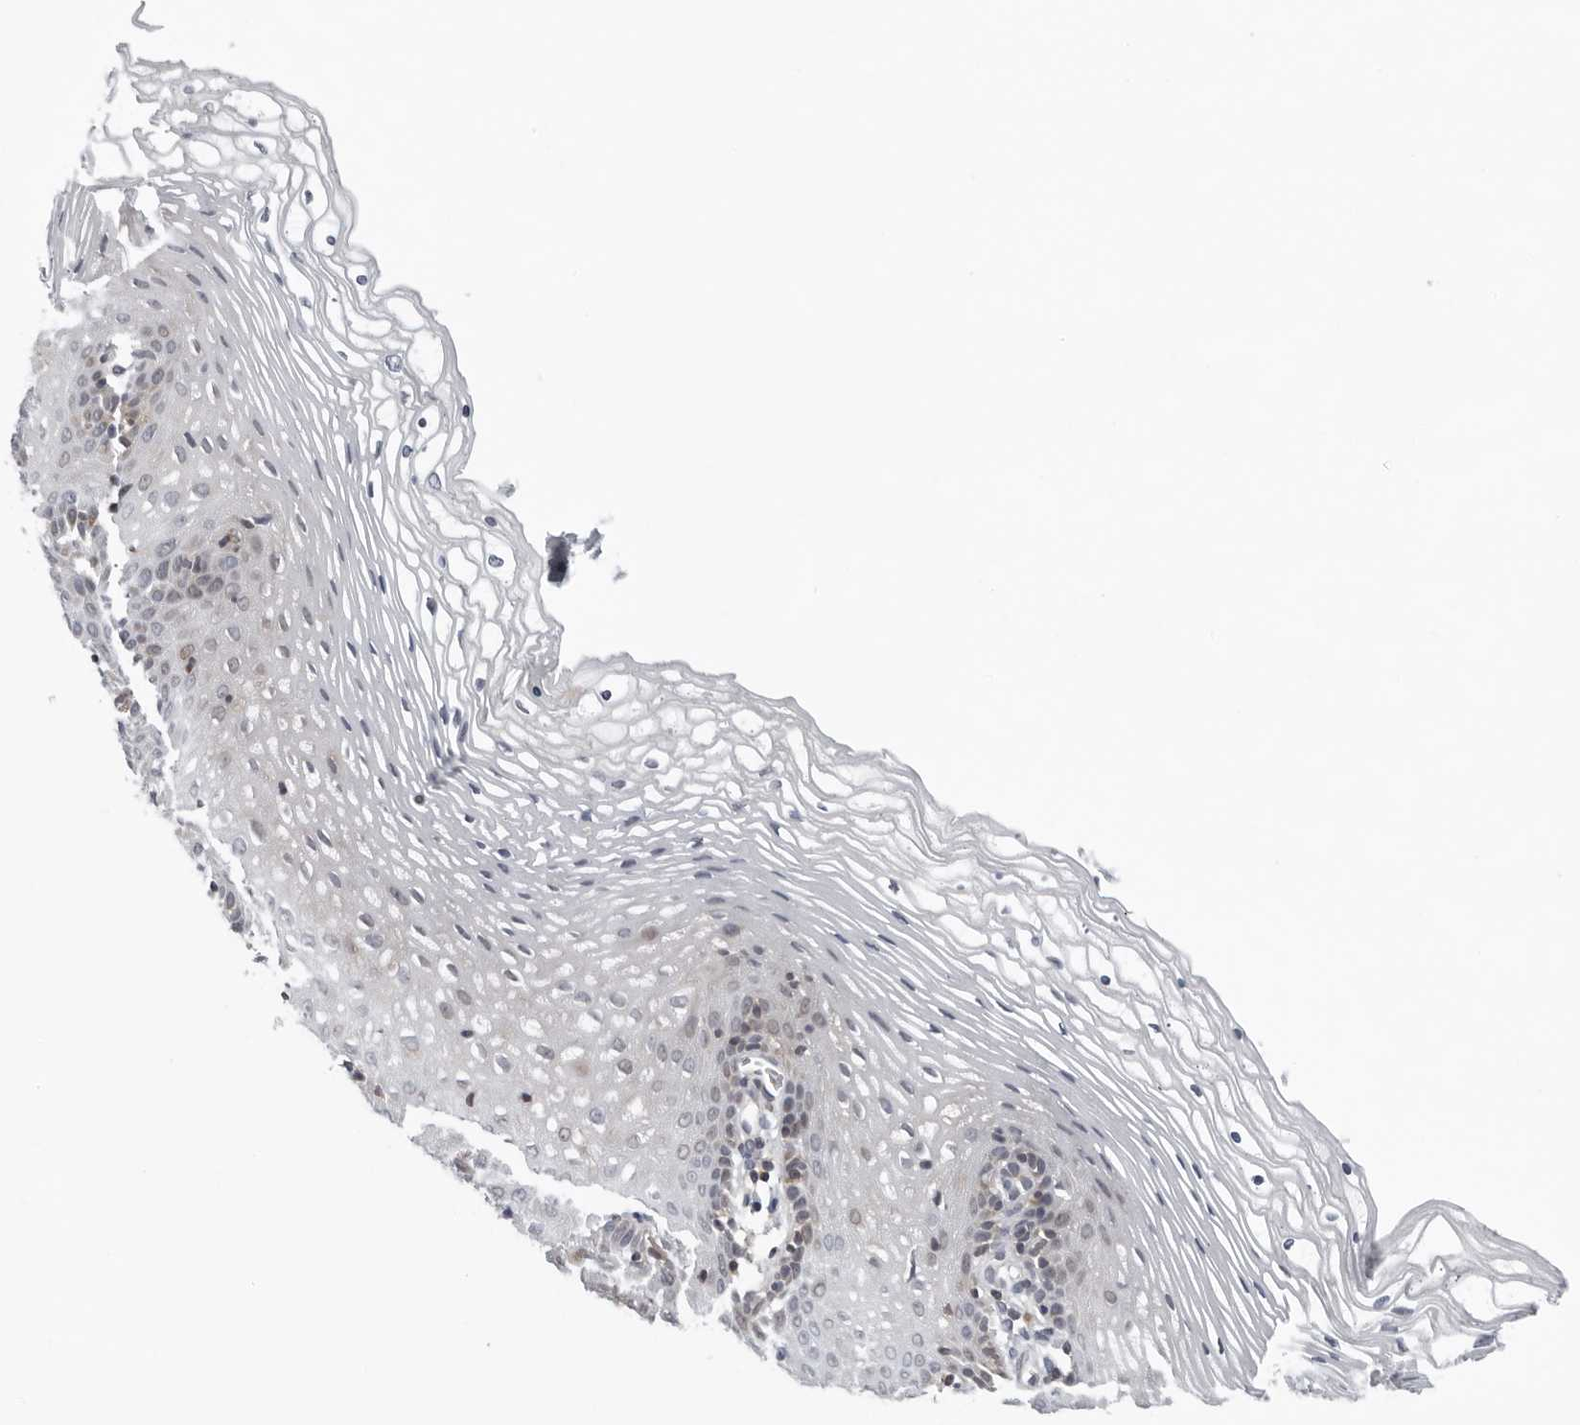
{"staining": {"intensity": "weak", "quantity": "<25%", "location": "cytoplasmic/membranous"}, "tissue": "vagina", "cell_type": "Squamous epithelial cells", "image_type": "normal", "snomed": [{"axis": "morphology", "description": "Normal tissue, NOS"}, {"axis": "topography", "description": "Vagina"}], "caption": "The IHC micrograph has no significant positivity in squamous epithelial cells of vagina. The staining was performed using DAB to visualize the protein expression in brown, while the nuclei were stained in blue with hematoxylin (Magnification: 20x).", "gene": "CPT2", "patient": {"sex": "female", "age": 32}}